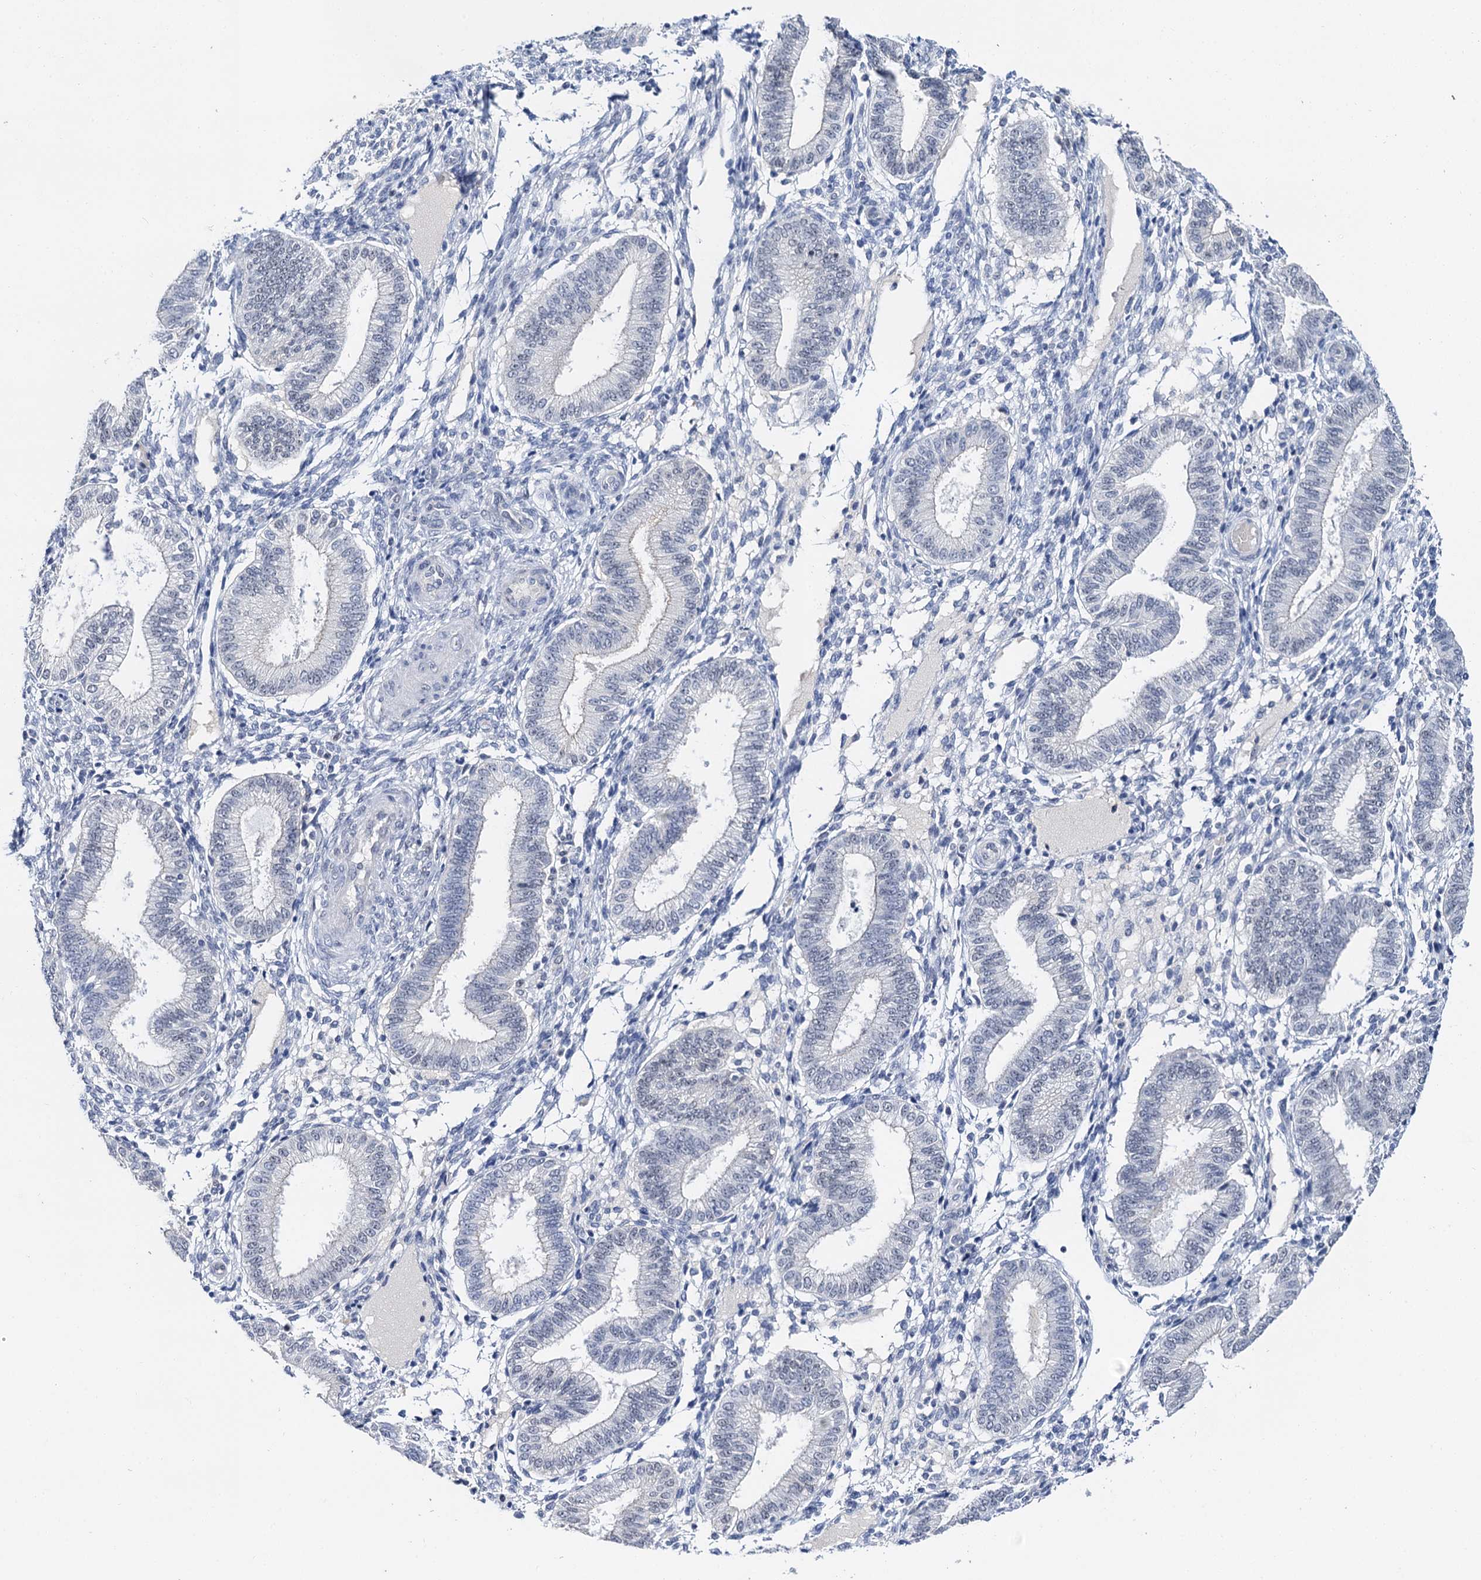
{"staining": {"intensity": "negative", "quantity": "none", "location": "none"}, "tissue": "endometrium", "cell_type": "Cells in endometrial stroma", "image_type": "normal", "snomed": [{"axis": "morphology", "description": "Normal tissue, NOS"}, {"axis": "topography", "description": "Endometrium"}], "caption": "Immunohistochemical staining of normal human endometrium reveals no significant expression in cells in endometrial stroma. (DAB immunohistochemistry (IHC) with hematoxylin counter stain).", "gene": "NOP2", "patient": {"sex": "female", "age": 39}}